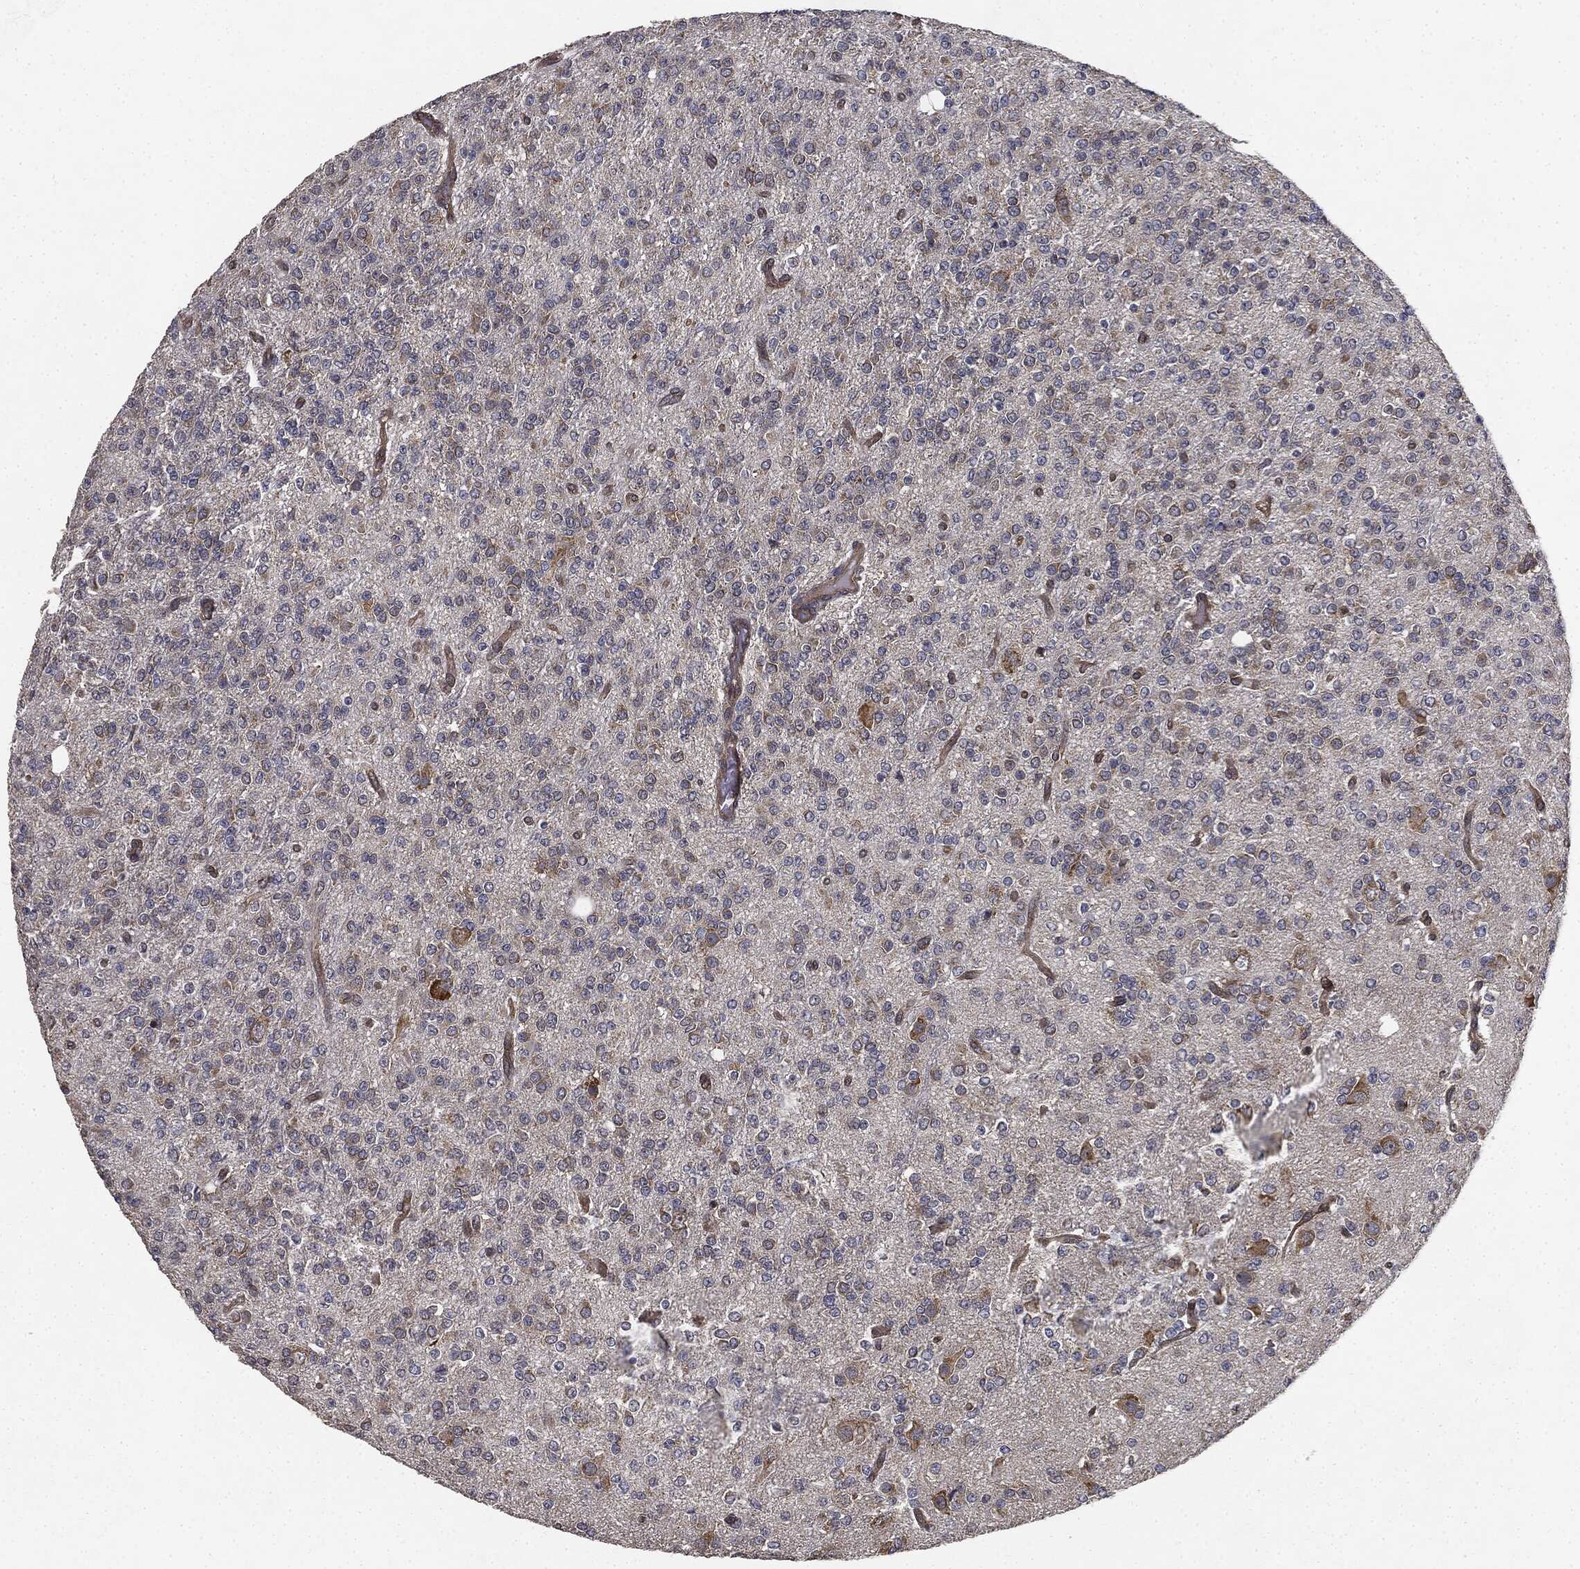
{"staining": {"intensity": "negative", "quantity": "none", "location": "none"}, "tissue": "glioma", "cell_type": "Tumor cells", "image_type": "cancer", "snomed": [{"axis": "morphology", "description": "Glioma, malignant, Low grade"}, {"axis": "topography", "description": "Brain"}], "caption": "Tumor cells are negative for protein expression in human malignant glioma (low-grade).", "gene": "MIER2", "patient": {"sex": "male", "age": 27}}